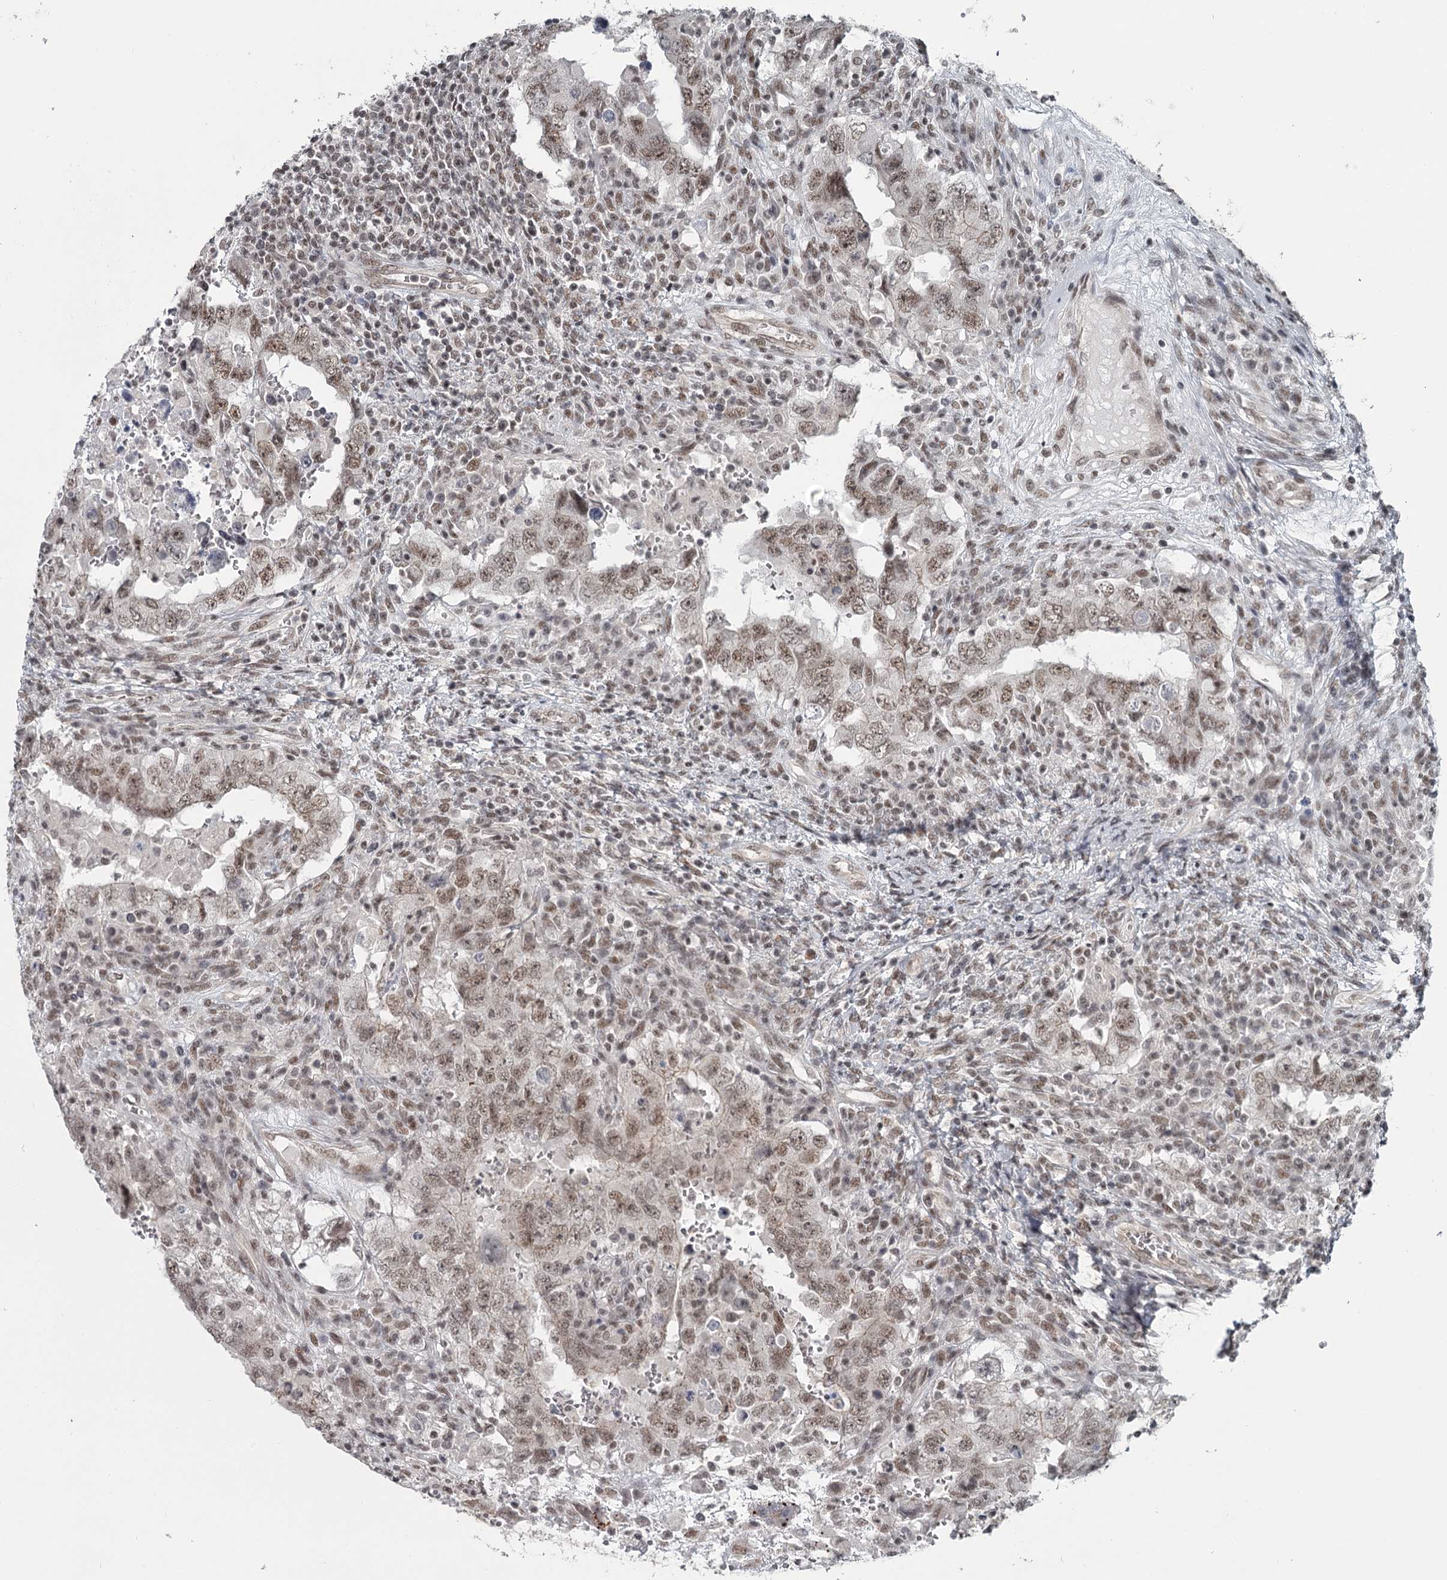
{"staining": {"intensity": "moderate", "quantity": ">75%", "location": "nuclear"}, "tissue": "testis cancer", "cell_type": "Tumor cells", "image_type": "cancer", "snomed": [{"axis": "morphology", "description": "Carcinoma, Embryonal, NOS"}, {"axis": "topography", "description": "Testis"}], "caption": "A high-resolution micrograph shows immunohistochemistry (IHC) staining of embryonal carcinoma (testis), which displays moderate nuclear positivity in approximately >75% of tumor cells. Nuclei are stained in blue.", "gene": "FAM13C", "patient": {"sex": "male", "age": 26}}